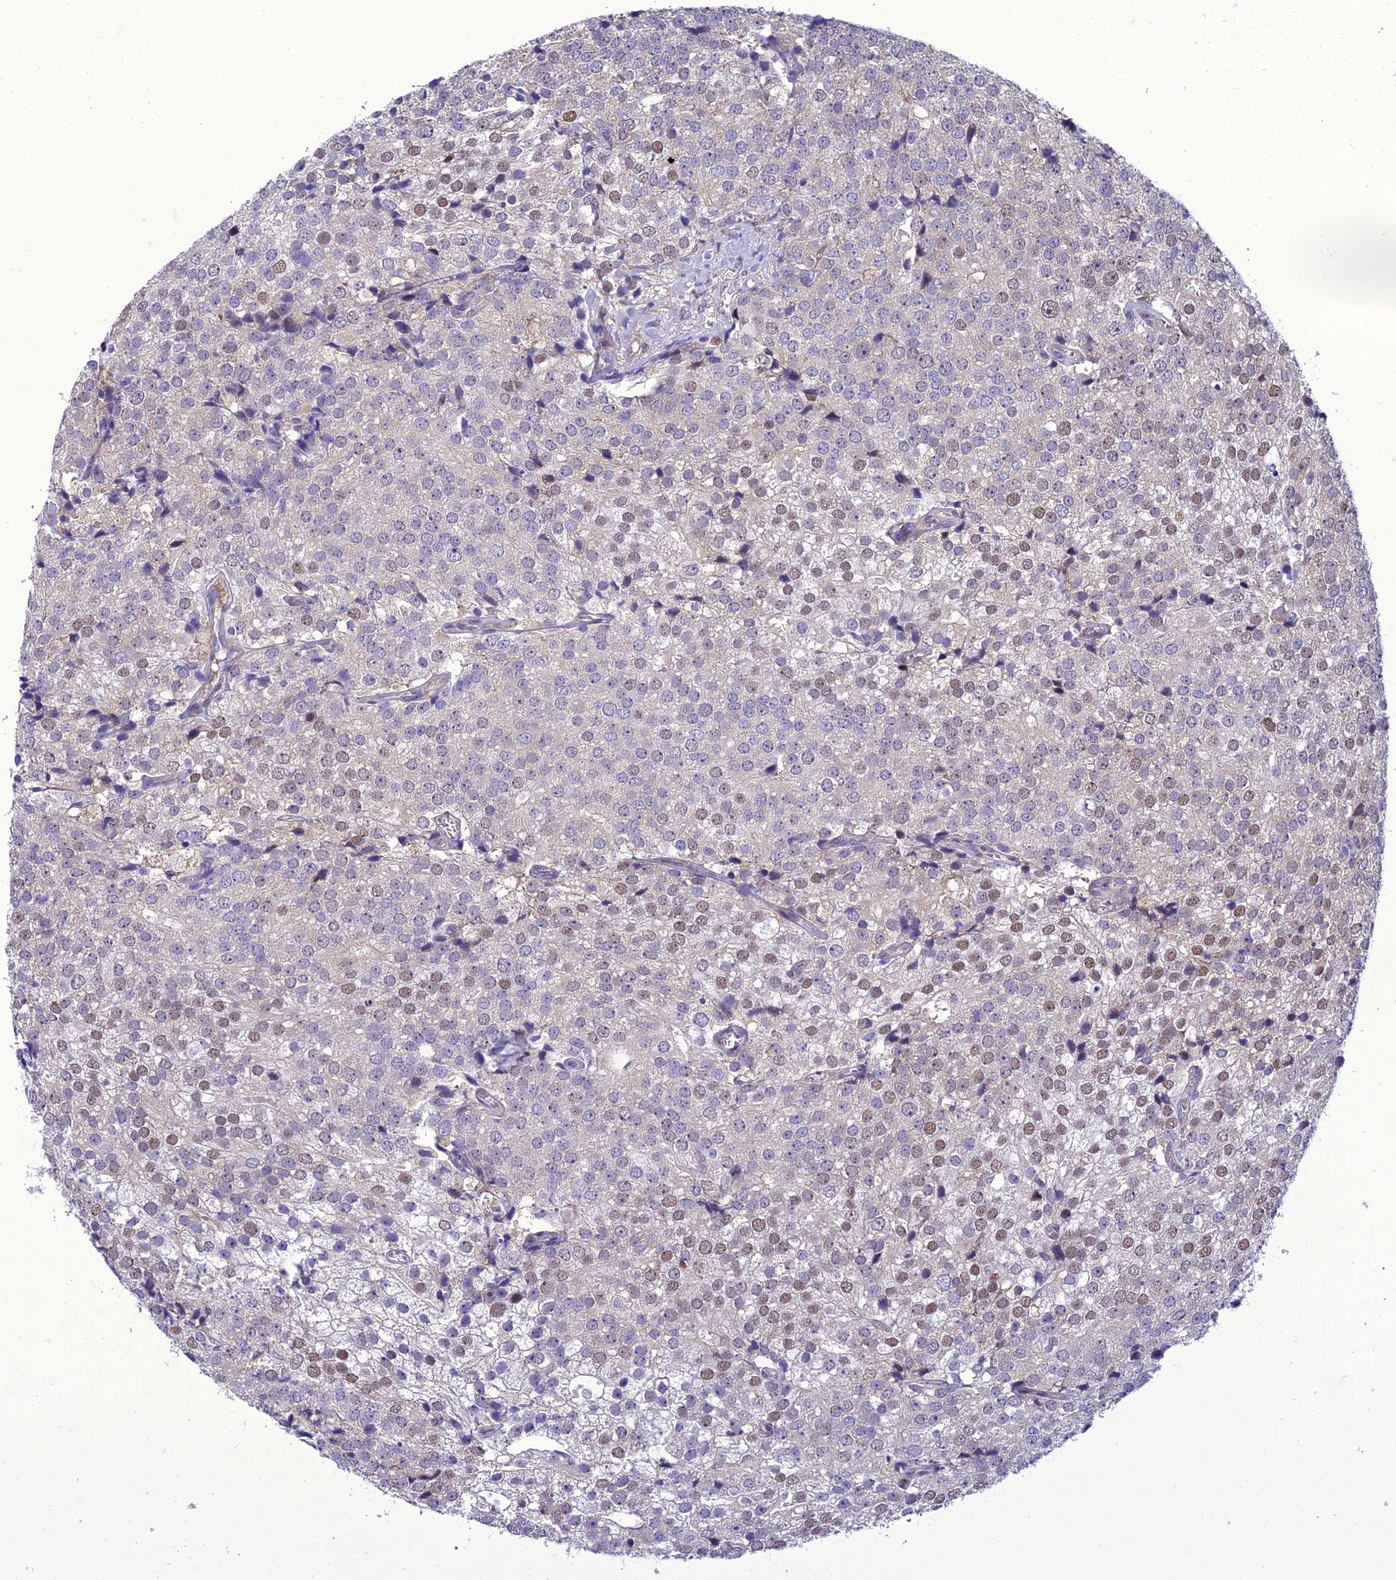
{"staining": {"intensity": "moderate", "quantity": "25%-75%", "location": "nuclear"}, "tissue": "prostate cancer", "cell_type": "Tumor cells", "image_type": "cancer", "snomed": [{"axis": "morphology", "description": "Adenocarcinoma, High grade"}, {"axis": "topography", "description": "Prostate"}], "caption": "Approximately 25%-75% of tumor cells in human prostate cancer reveal moderate nuclear protein positivity as visualized by brown immunohistochemical staining.", "gene": "GAB4", "patient": {"sex": "male", "age": 49}}